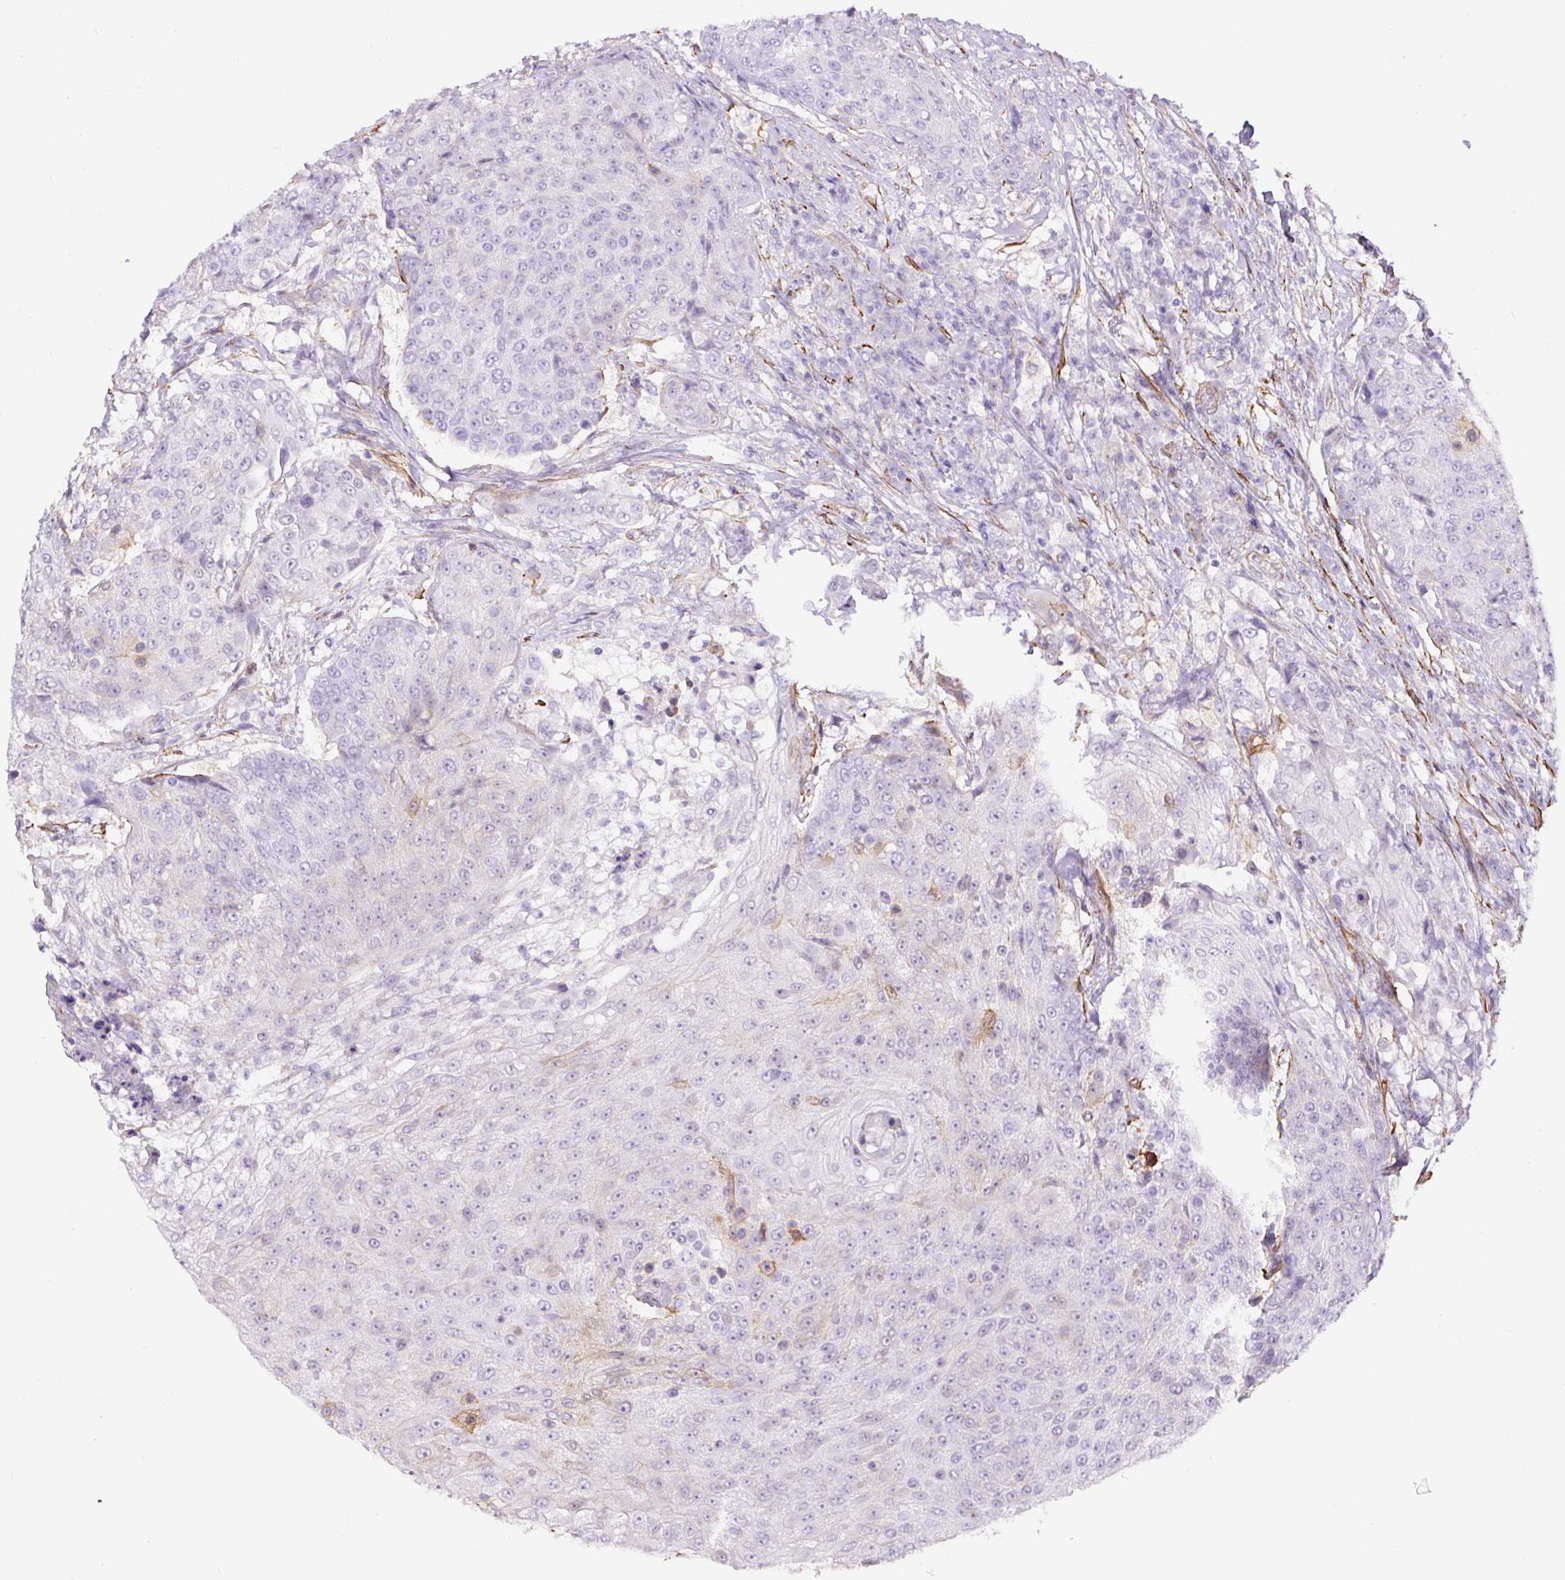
{"staining": {"intensity": "negative", "quantity": "none", "location": "none"}, "tissue": "urothelial cancer", "cell_type": "Tumor cells", "image_type": "cancer", "snomed": [{"axis": "morphology", "description": "Urothelial carcinoma, High grade"}, {"axis": "topography", "description": "Urinary bladder"}], "caption": "DAB immunohistochemical staining of high-grade urothelial carcinoma displays no significant positivity in tumor cells.", "gene": "B3GALT5", "patient": {"sex": "female", "age": 63}}